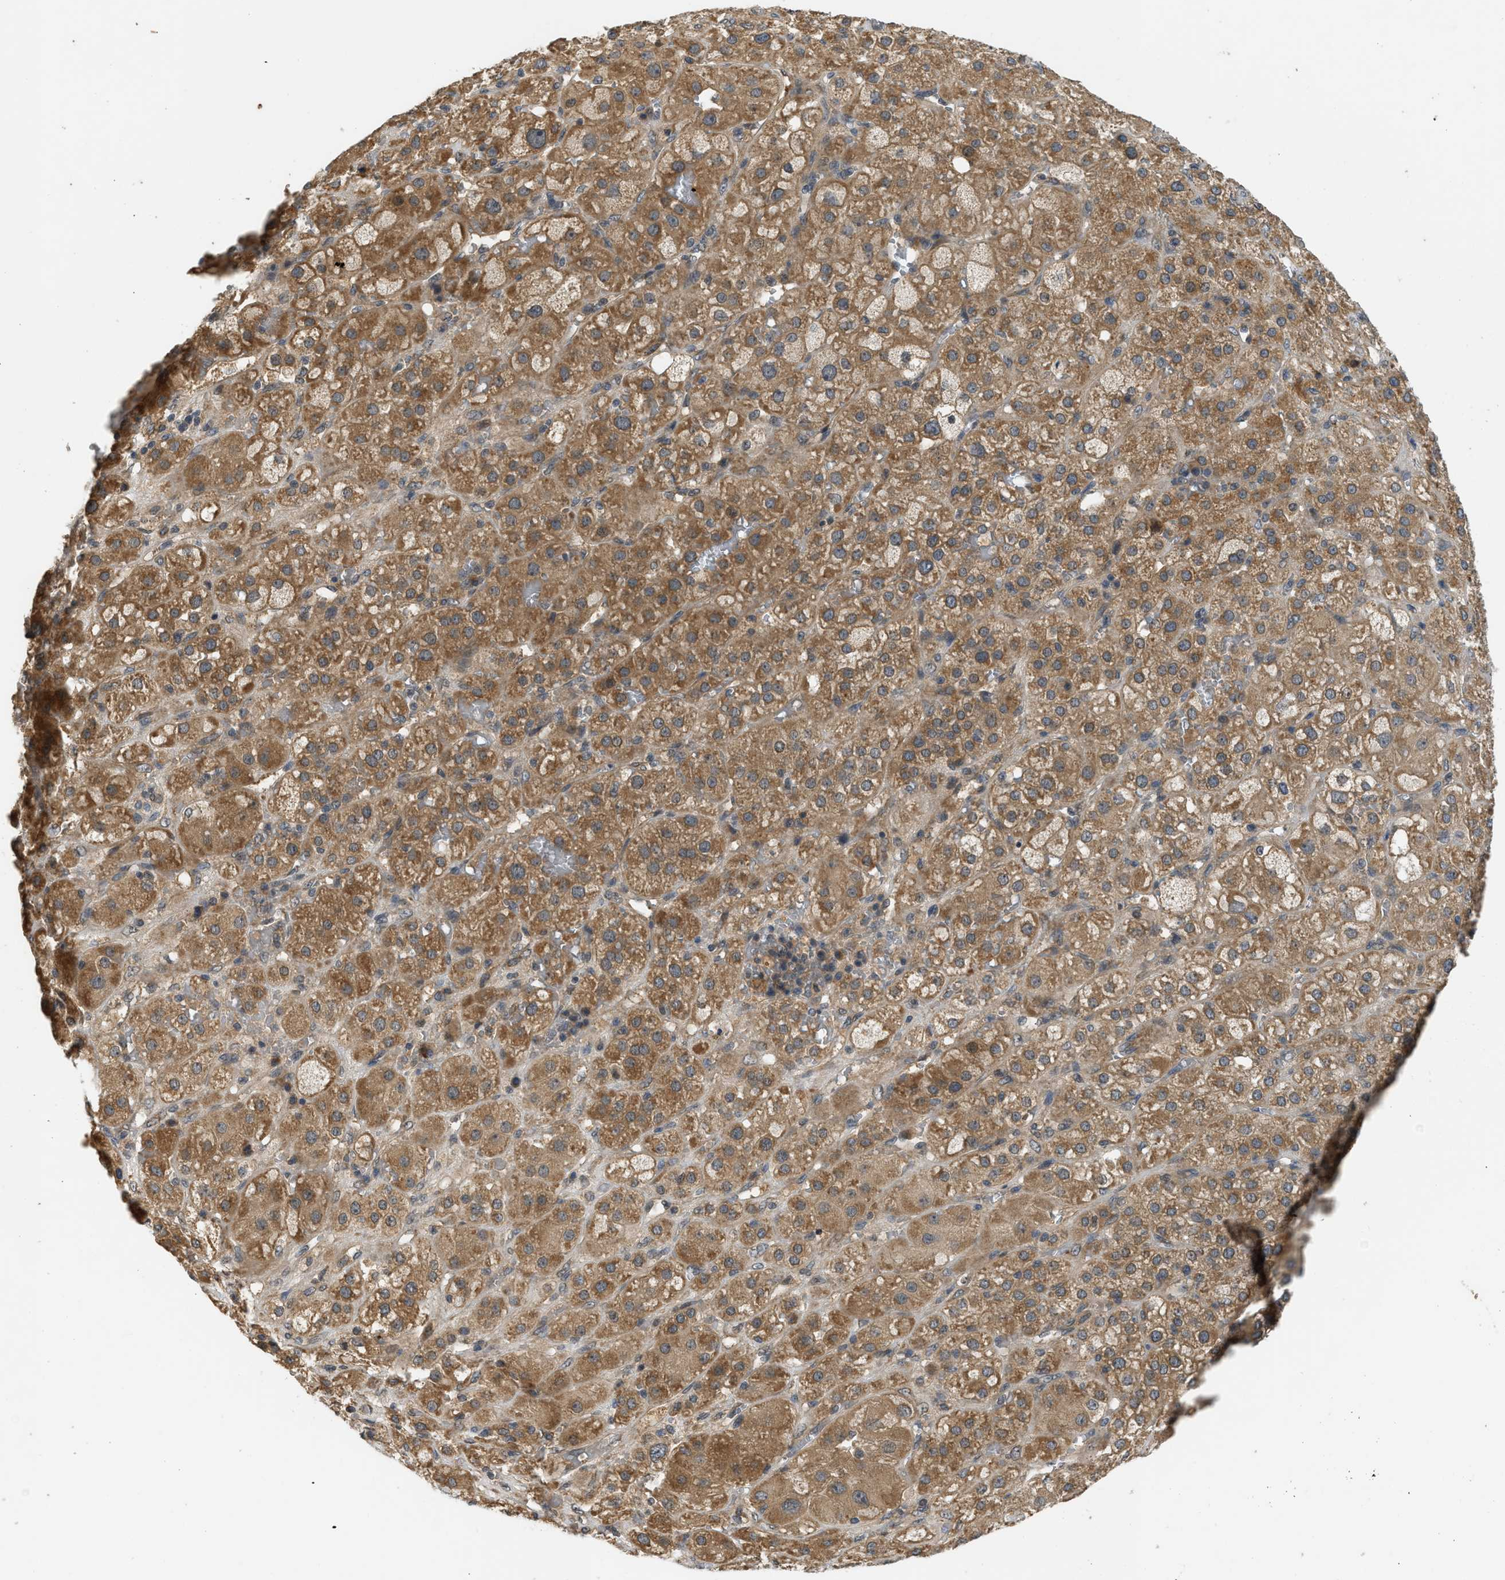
{"staining": {"intensity": "moderate", "quantity": ">75%", "location": "cytoplasmic/membranous"}, "tissue": "adrenal gland", "cell_type": "Glandular cells", "image_type": "normal", "snomed": [{"axis": "morphology", "description": "Normal tissue, NOS"}, {"axis": "topography", "description": "Adrenal gland"}], "caption": "Brown immunohistochemical staining in normal adrenal gland shows moderate cytoplasmic/membranous expression in approximately >75% of glandular cells.", "gene": "ADCY8", "patient": {"sex": "female", "age": 47}}